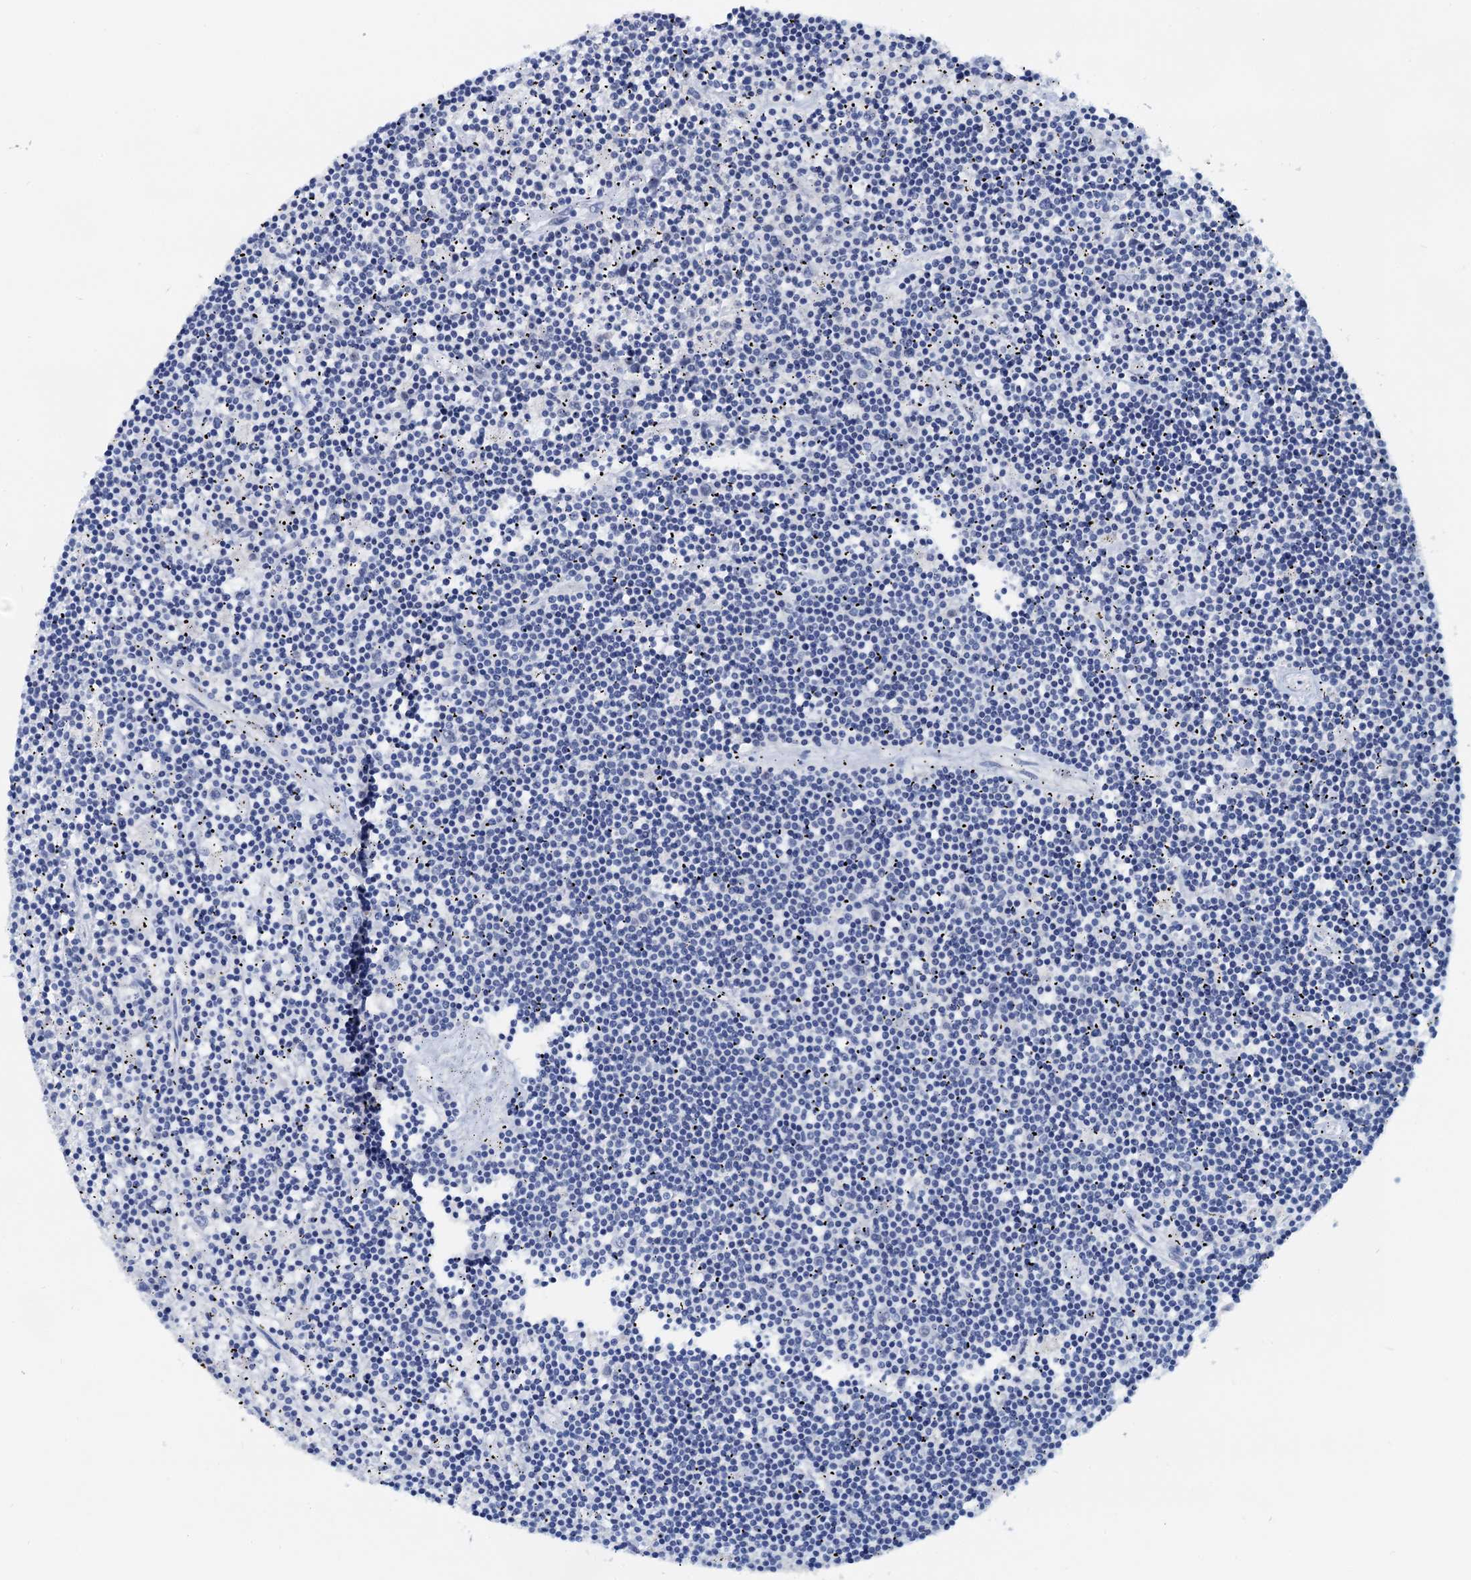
{"staining": {"intensity": "negative", "quantity": "none", "location": "none"}, "tissue": "lymphoma", "cell_type": "Tumor cells", "image_type": "cancer", "snomed": [{"axis": "morphology", "description": "Malignant lymphoma, non-Hodgkin's type, Low grade"}, {"axis": "topography", "description": "Spleen"}], "caption": "Tumor cells show no significant protein positivity in low-grade malignant lymphoma, non-Hodgkin's type.", "gene": "PTGES3", "patient": {"sex": "male", "age": 76}}